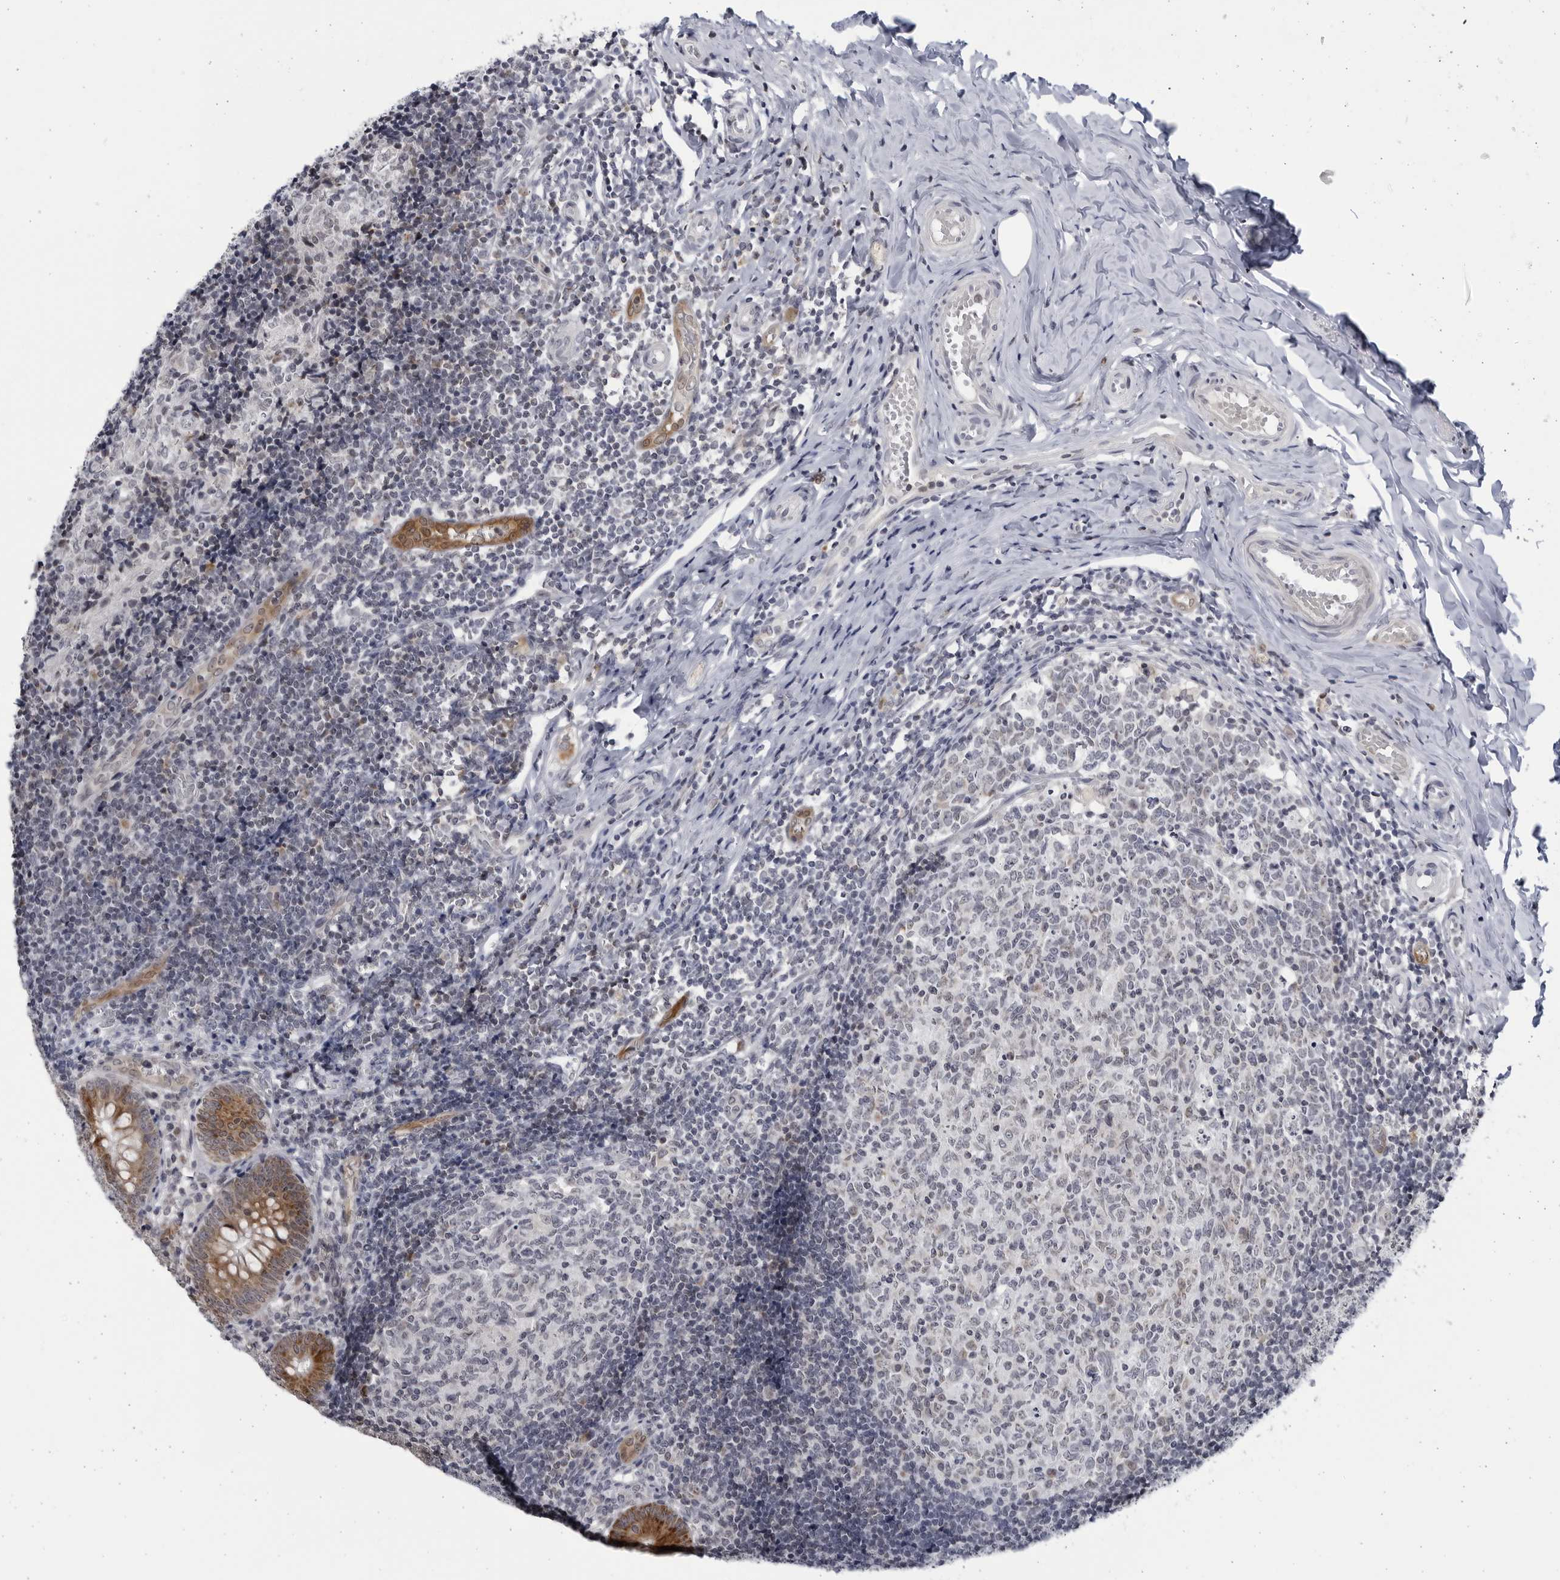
{"staining": {"intensity": "moderate", "quantity": ">75%", "location": "cytoplasmic/membranous"}, "tissue": "appendix", "cell_type": "Glandular cells", "image_type": "normal", "snomed": [{"axis": "morphology", "description": "Normal tissue, NOS"}, {"axis": "topography", "description": "Appendix"}], "caption": "This histopathology image demonstrates immunohistochemistry (IHC) staining of normal human appendix, with medium moderate cytoplasmic/membranous positivity in about >75% of glandular cells.", "gene": "SLC25A22", "patient": {"sex": "male", "age": 8}}